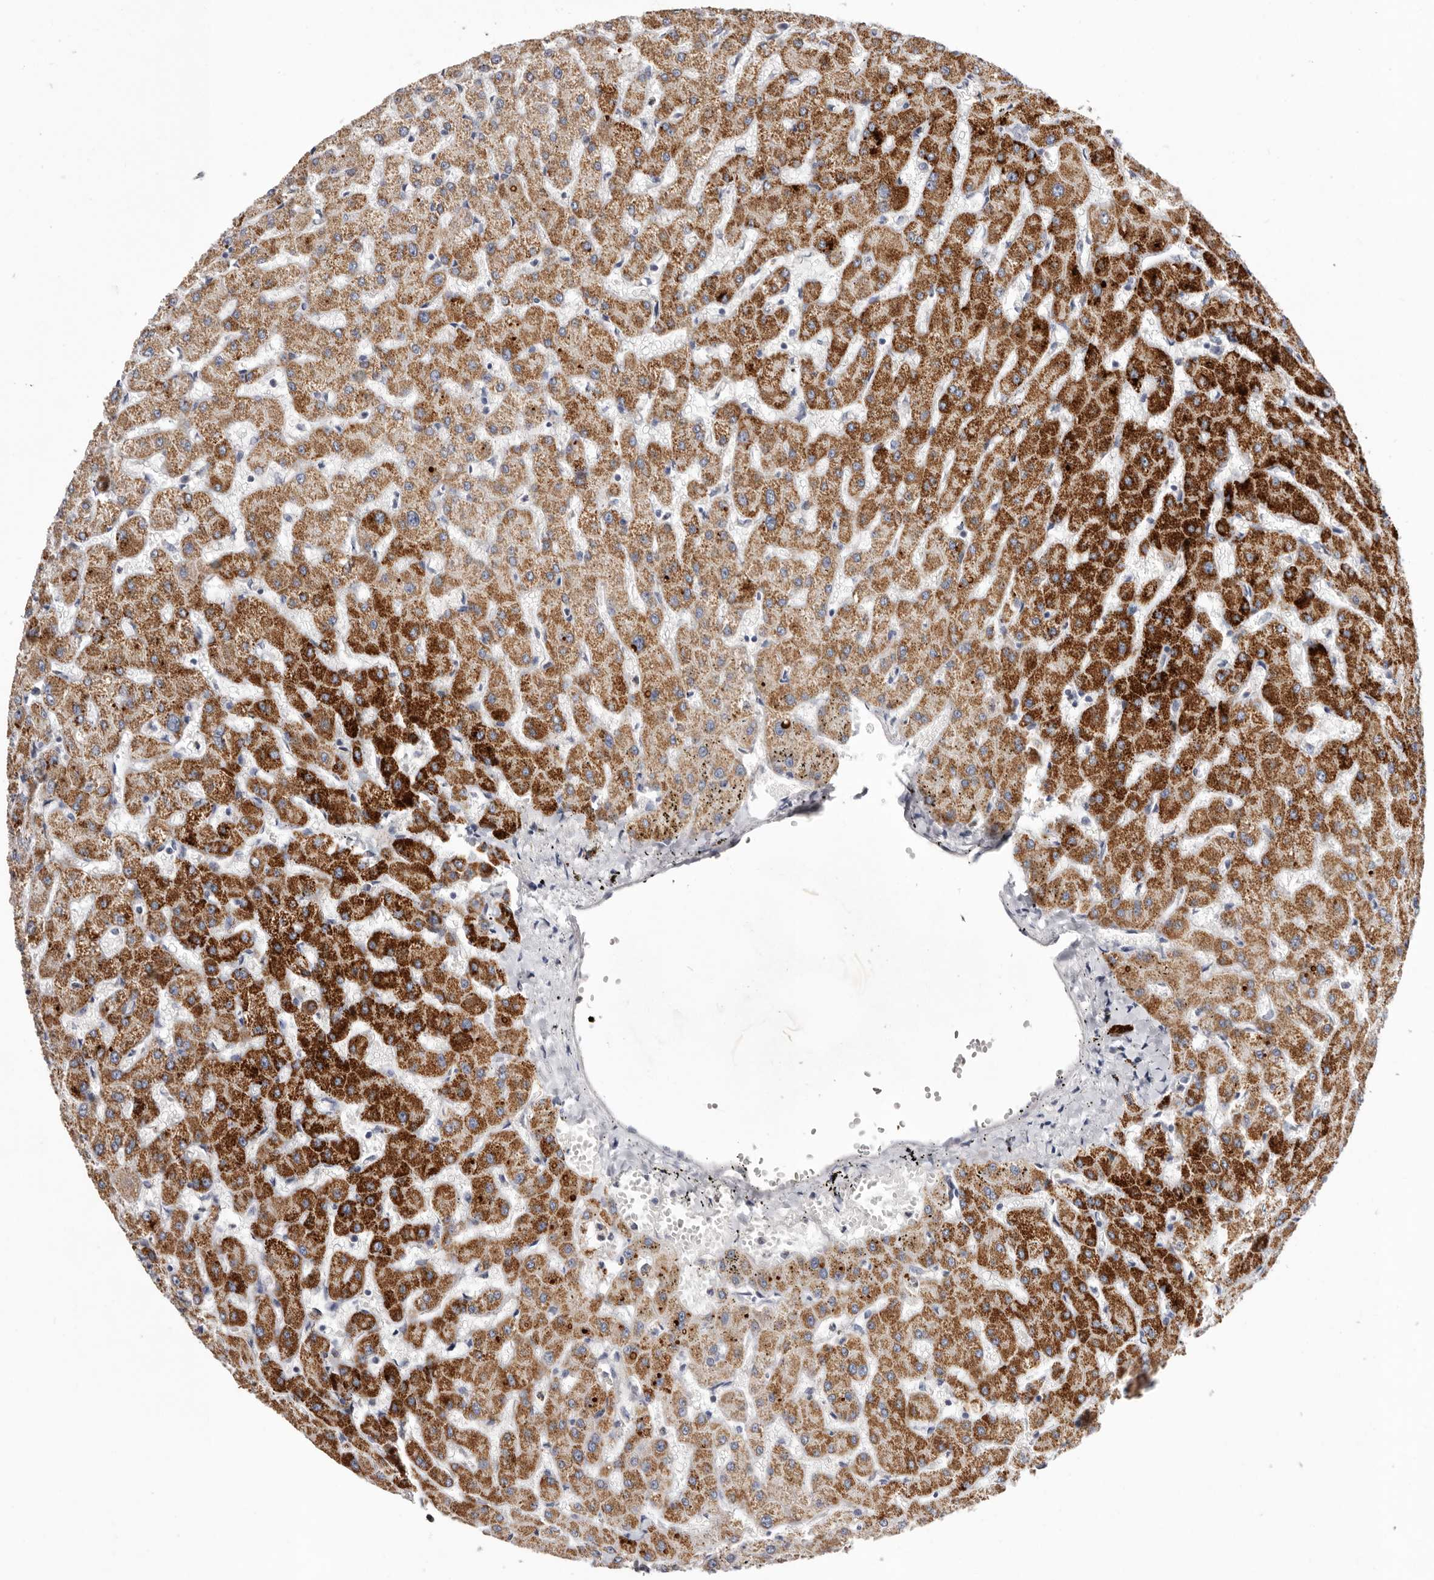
{"staining": {"intensity": "negative", "quantity": "none", "location": "none"}, "tissue": "liver", "cell_type": "Cholangiocytes", "image_type": "normal", "snomed": [{"axis": "morphology", "description": "Normal tissue, NOS"}, {"axis": "topography", "description": "Liver"}], "caption": "Liver stained for a protein using immunohistochemistry (IHC) displays no positivity cholangiocytes.", "gene": "LMLN", "patient": {"sex": "female", "age": 63}}